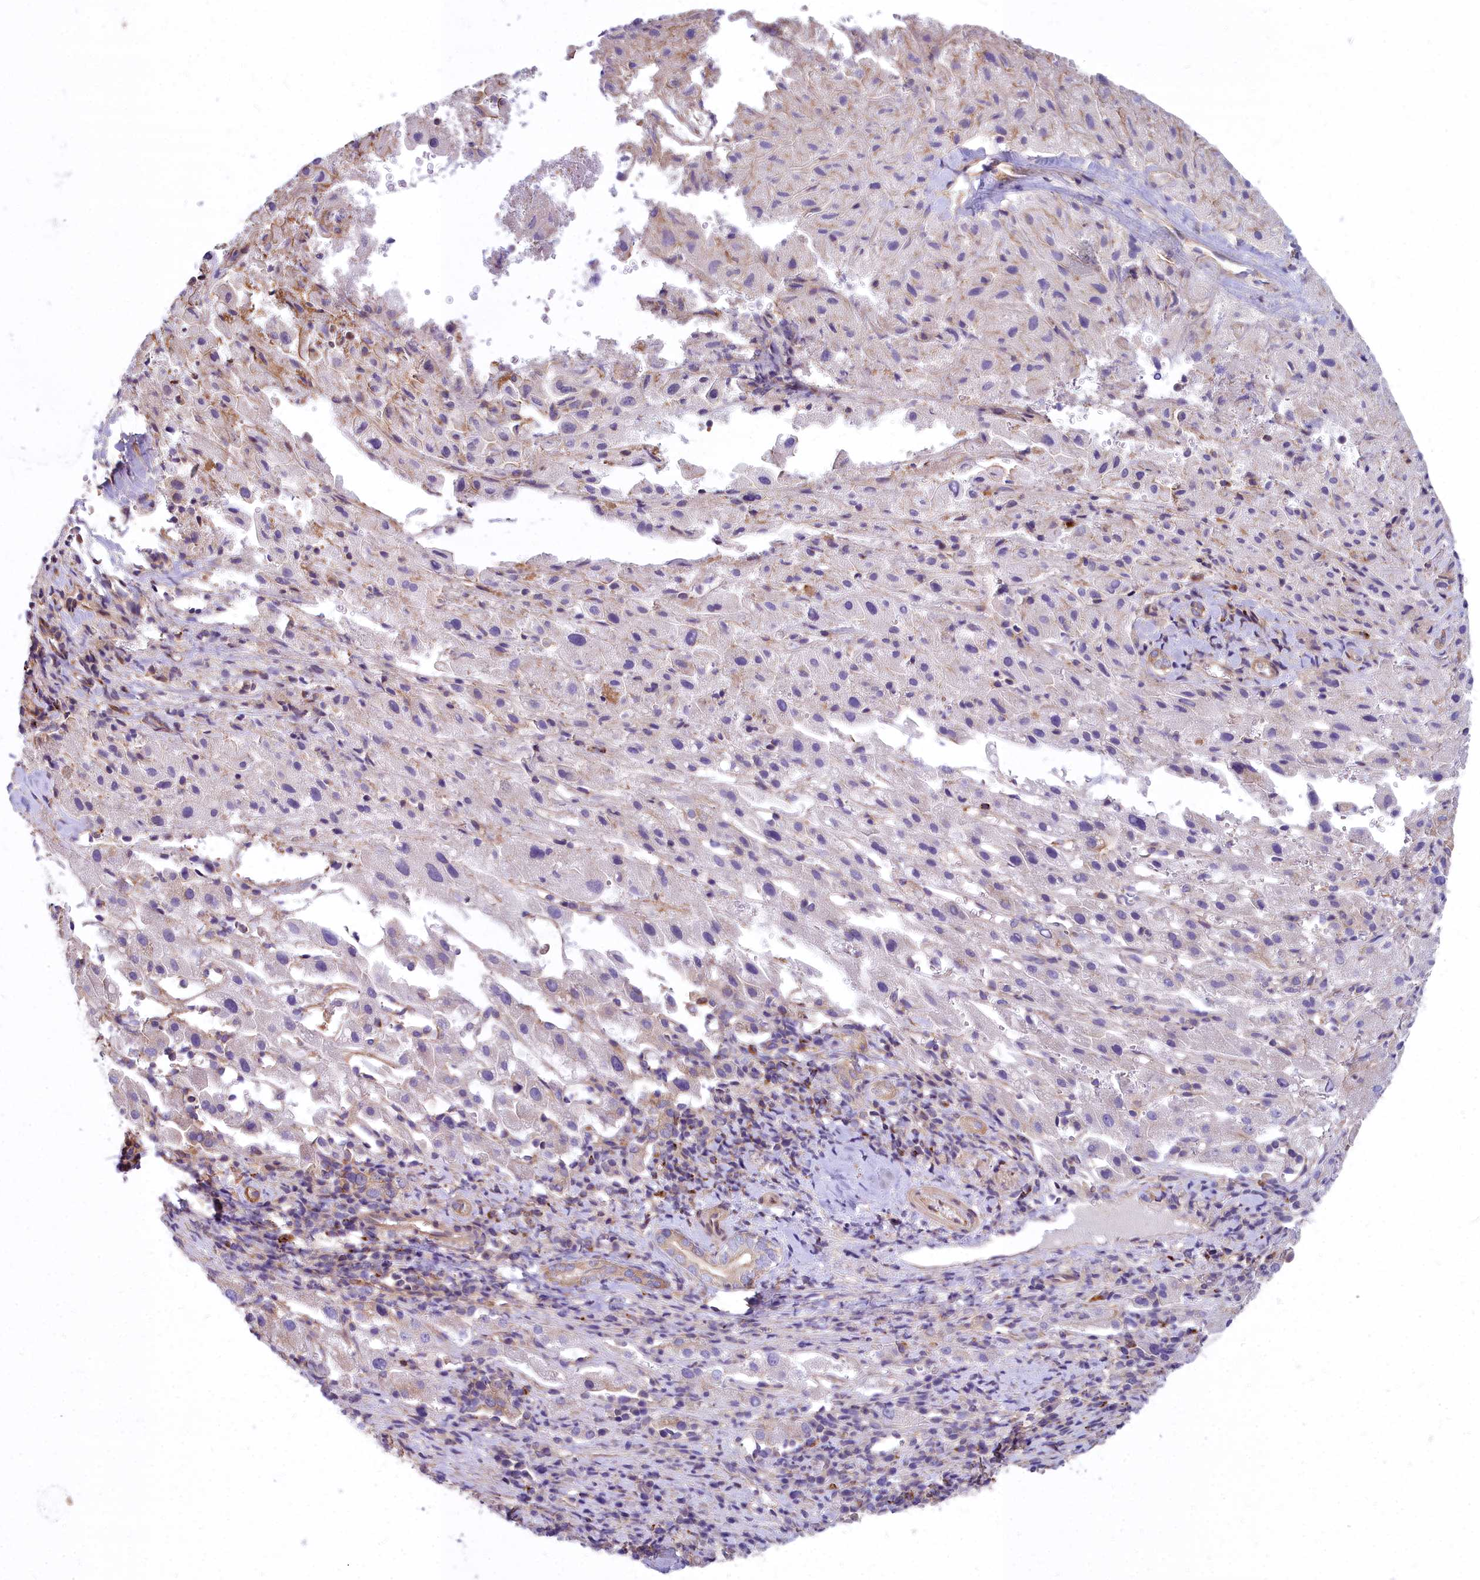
{"staining": {"intensity": "negative", "quantity": "none", "location": "none"}, "tissue": "liver cancer", "cell_type": "Tumor cells", "image_type": "cancer", "snomed": [{"axis": "morphology", "description": "Carcinoma, Hepatocellular, NOS"}, {"axis": "topography", "description": "Liver"}], "caption": "The micrograph exhibits no staining of tumor cells in liver cancer (hepatocellular carcinoma). (Stains: DAB IHC with hematoxylin counter stain, Microscopy: brightfield microscopy at high magnification).", "gene": "HLA-DOA", "patient": {"sex": "female", "age": 58}}